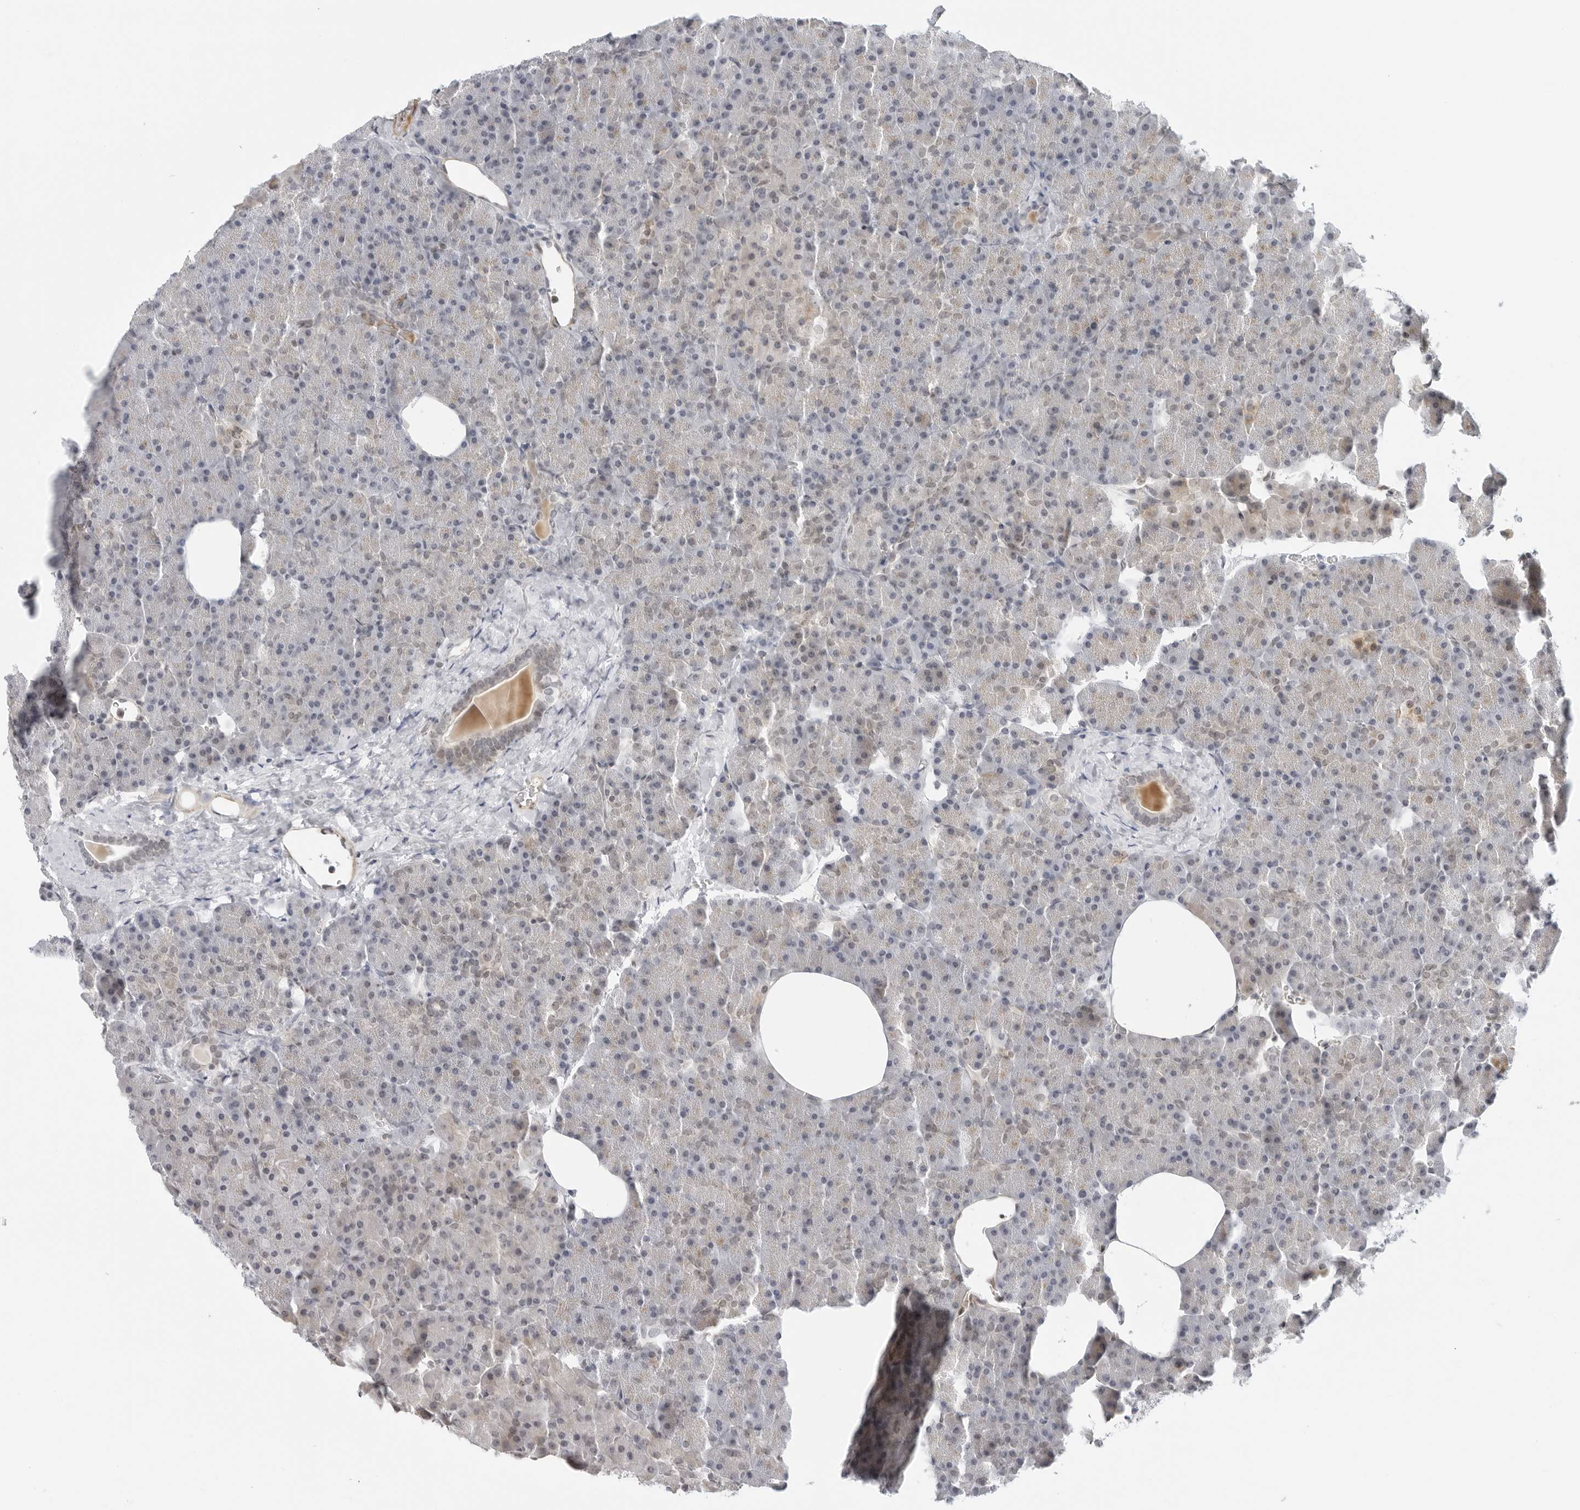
{"staining": {"intensity": "weak", "quantity": "<25%", "location": "cytoplasmic/membranous,nuclear"}, "tissue": "pancreas", "cell_type": "Exocrine glandular cells", "image_type": "normal", "snomed": [{"axis": "morphology", "description": "Normal tissue, NOS"}, {"axis": "morphology", "description": "Carcinoid, malignant, NOS"}, {"axis": "topography", "description": "Pancreas"}], "caption": "This micrograph is of benign pancreas stained with IHC to label a protein in brown with the nuclei are counter-stained blue. There is no positivity in exocrine glandular cells.", "gene": "SUGCT", "patient": {"sex": "female", "age": 35}}